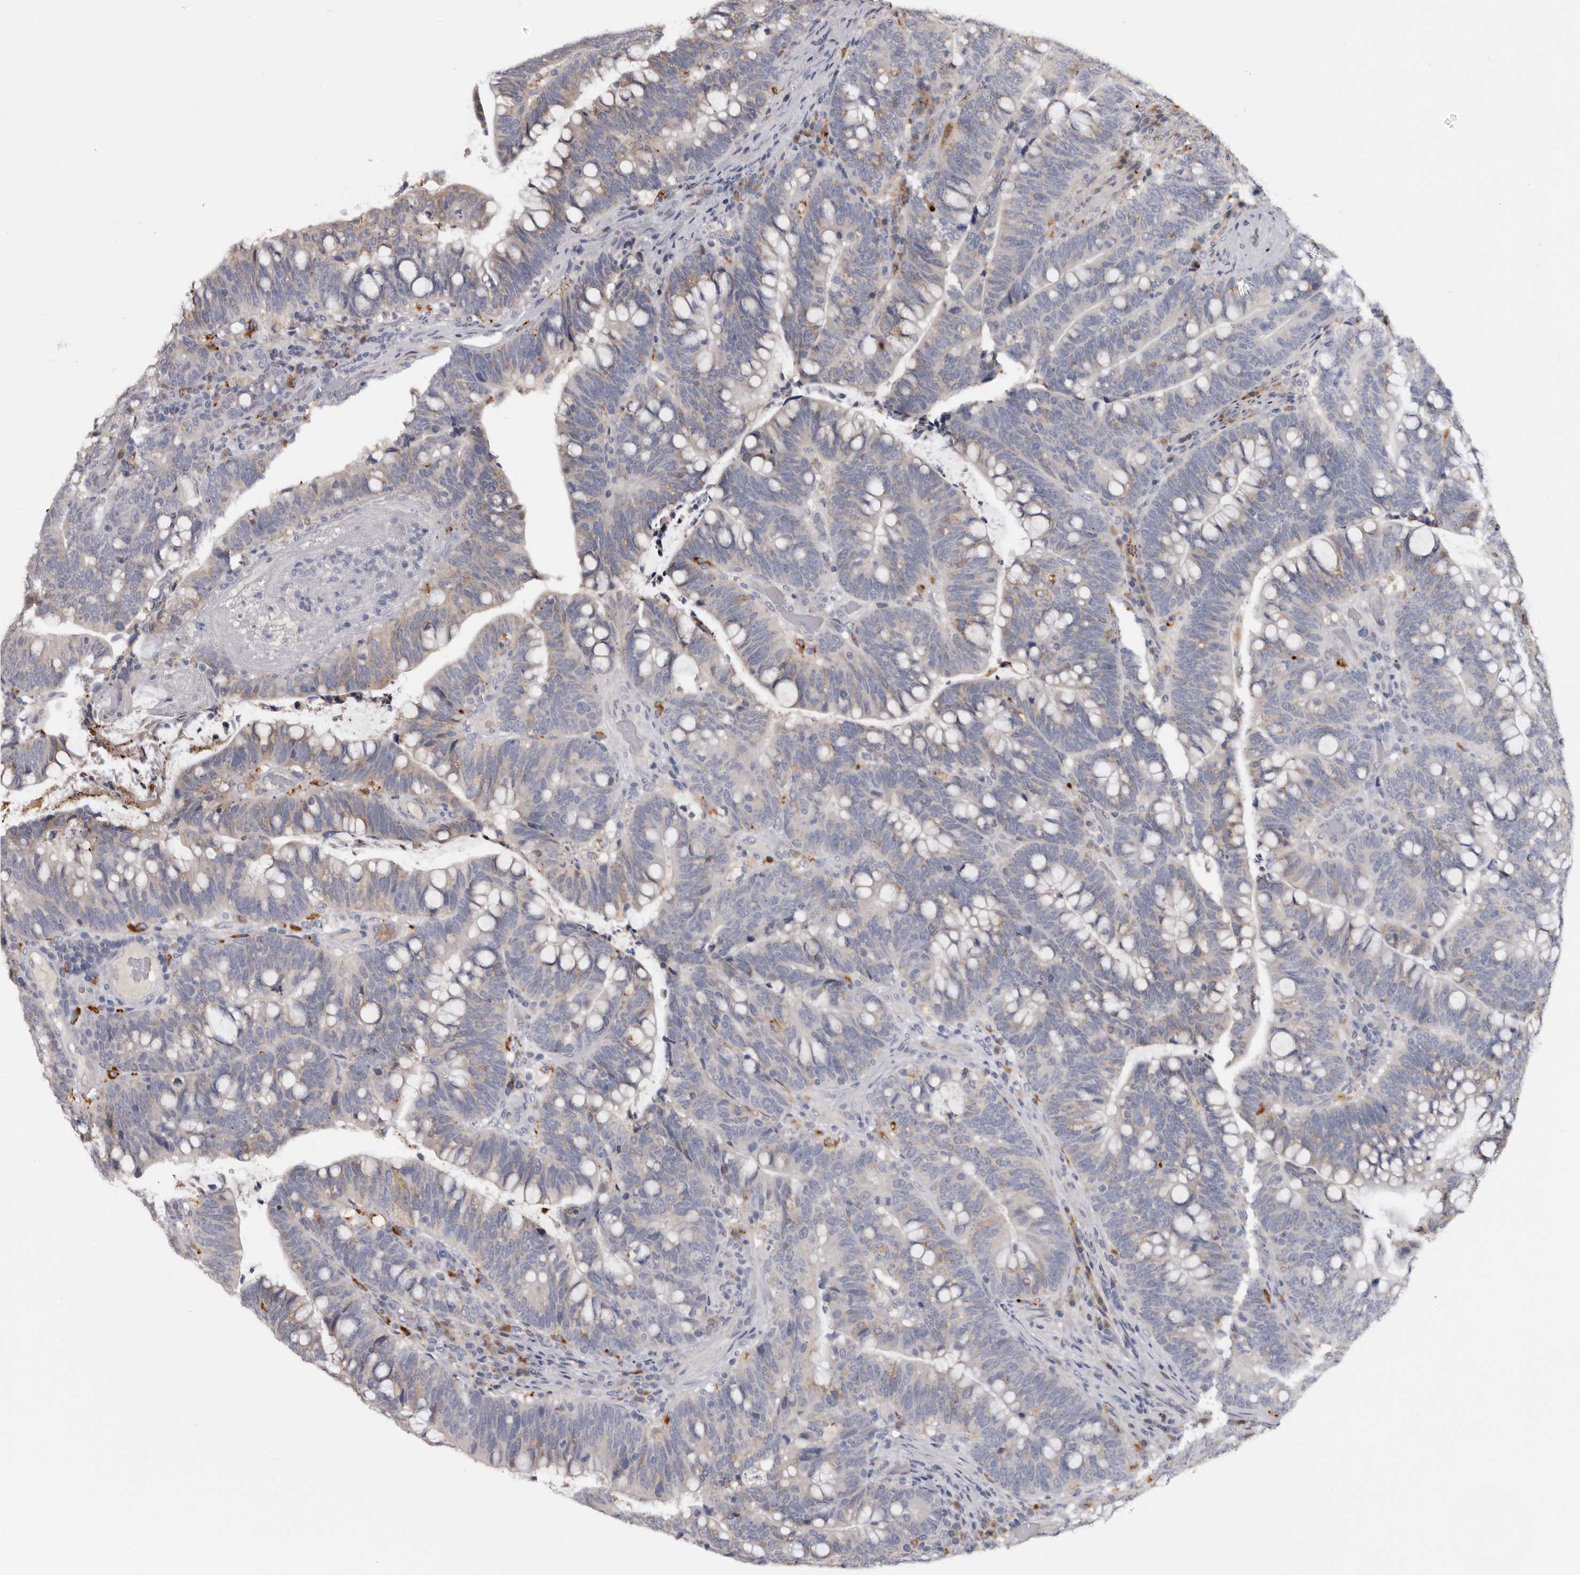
{"staining": {"intensity": "weak", "quantity": "<25%", "location": "cytoplasmic/membranous"}, "tissue": "colorectal cancer", "cell_type": "Tumor cells", "image_type": "cancer", "snomed": [{"axis": "morphology", "description": "Adenocarcinoma, NOS"}, {"axis": "topography", "description": "Colon"}], "caption": "IHC micrograph of neoplastic tissue: human colorectal cancer stained with DAB displays no significant protein expression in tumor cells.", "gene": "DAP", "patient": {"sex": "female", "age": 66}}